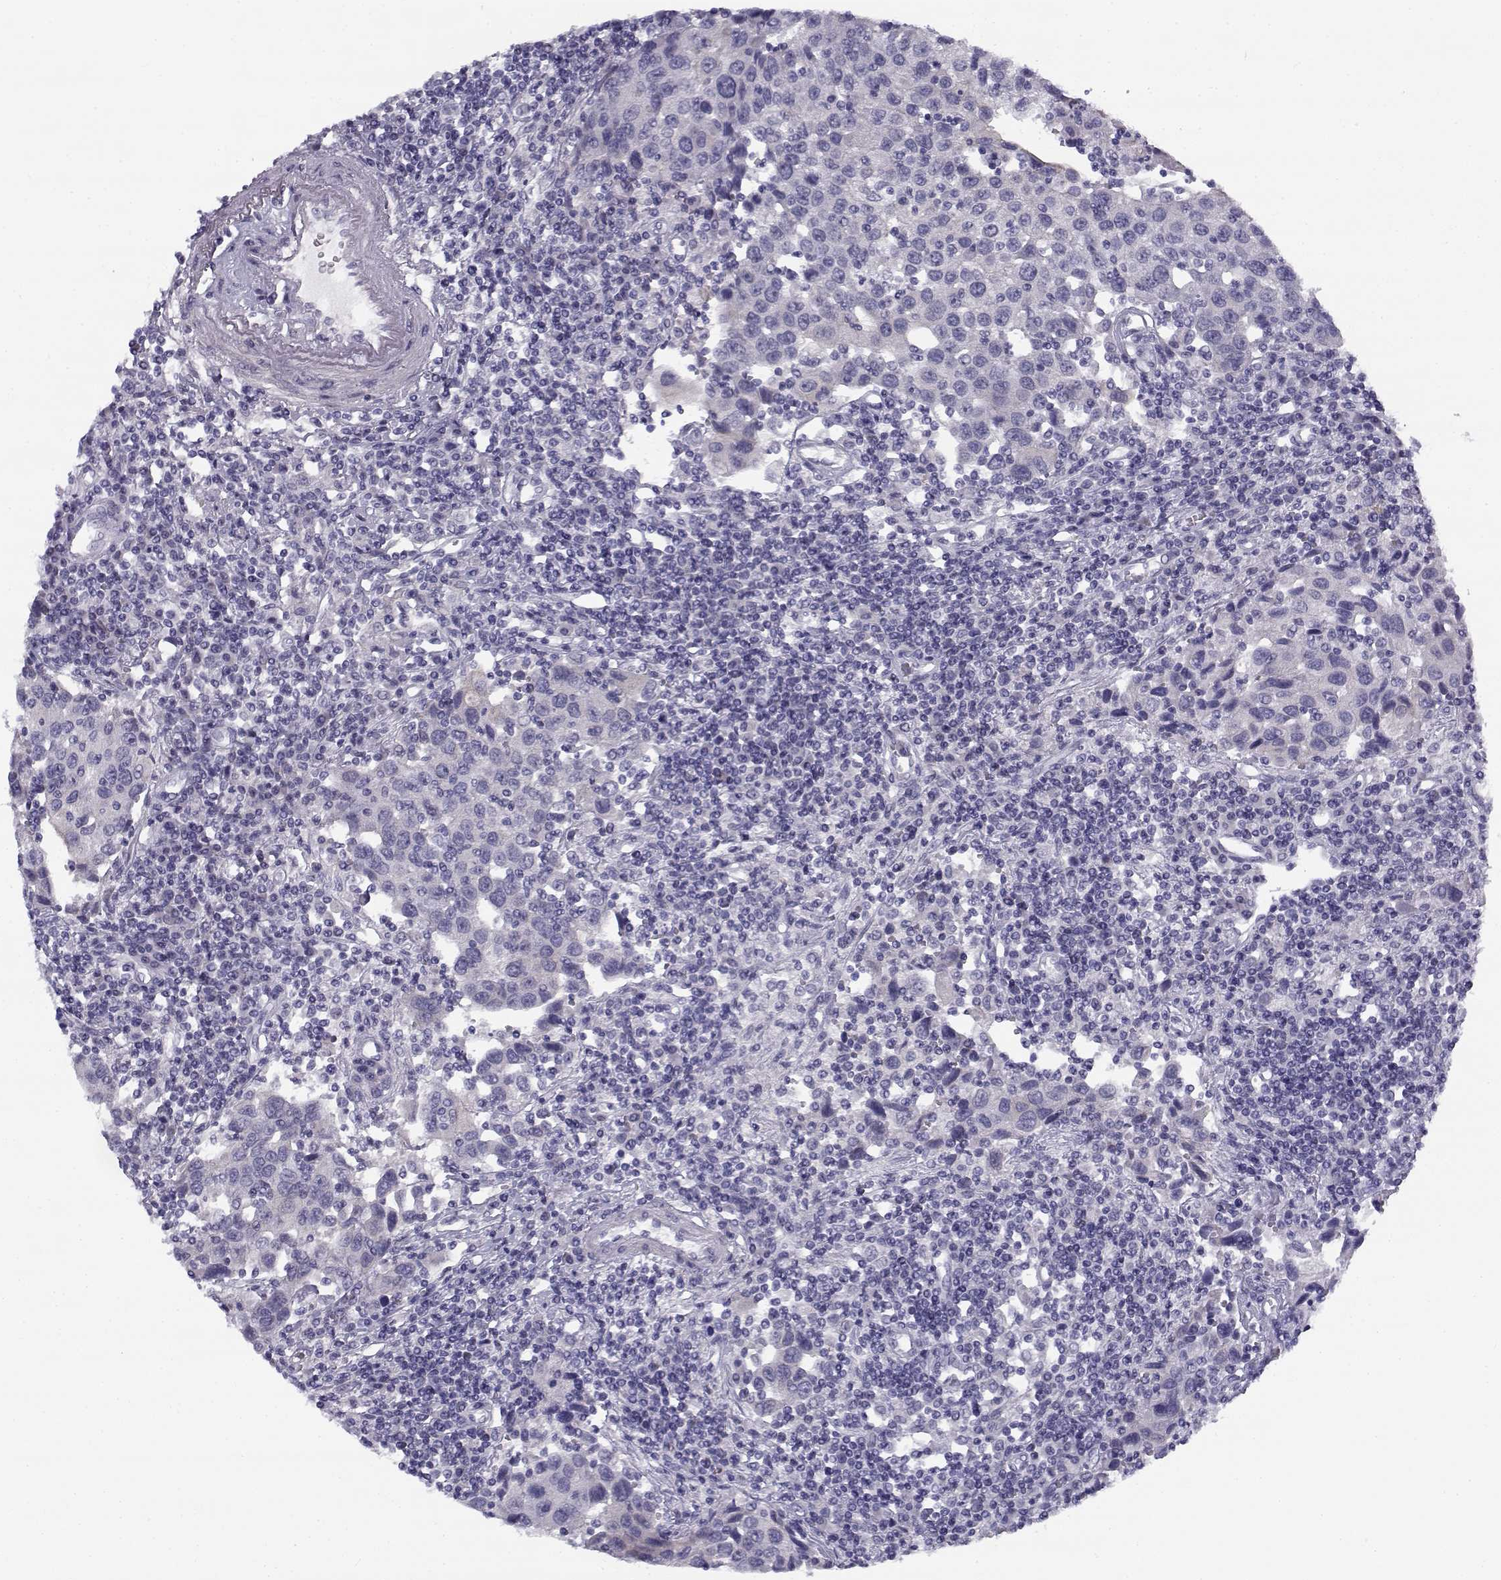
{"staining": {"intensity": "negative", "quantity": "none", "location": "none"}, "tissue": "urothelial cancer", "cell_type": "Tumor cells", "image_type": "cancer", "snomed": [{"axis": "morphology", "description": "Urothelial carcinoma, High grade"}, {"axis": "topography", "description": "Urinary bladder"}], "caption": "Protein analysis of urothelial cancer demonstrates no significant positivity in tumor cells.", "gene": "CREB3L3", "patient": {"sex": "female", "age": 85}}